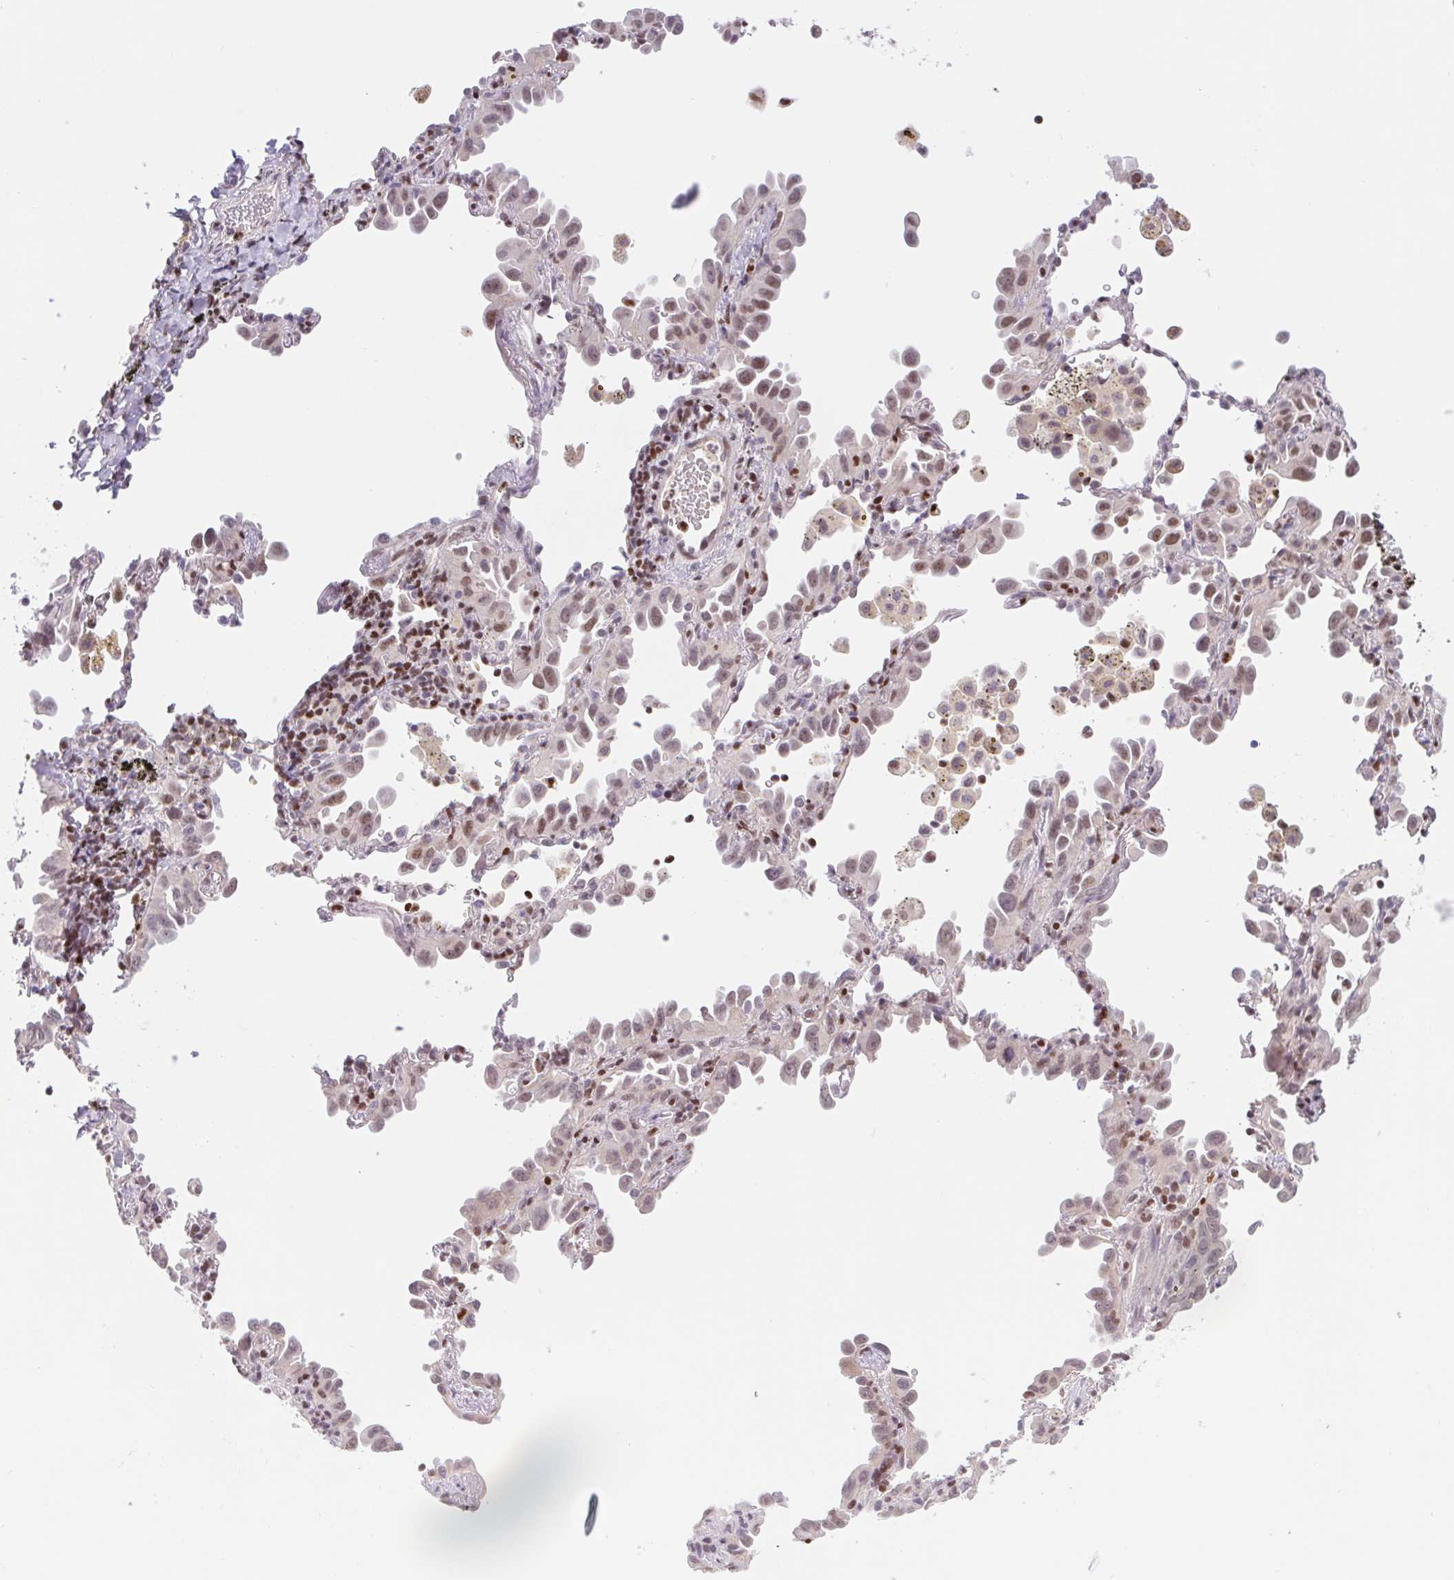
{"staining": {"intensity": "weak", "quantity": "25%-75%", "location": "nuclear"}, "tissue": "lung cancer", "cell_type": "Tumor cells", "image_type": "cancer", "snomed": [{"axis": "morphology", "description": "Adenocarcinoma, NOS"}, {"axis": "topography", "description": "Lung"}], "caption": "Immunohistochemistry (IHC) of lung cancer reveals low levels of weak nuclear positivity in about 25%-75% of tumor cells.", "gene": "TRERF1", "patient": {"sex": "male", "age": 68}}